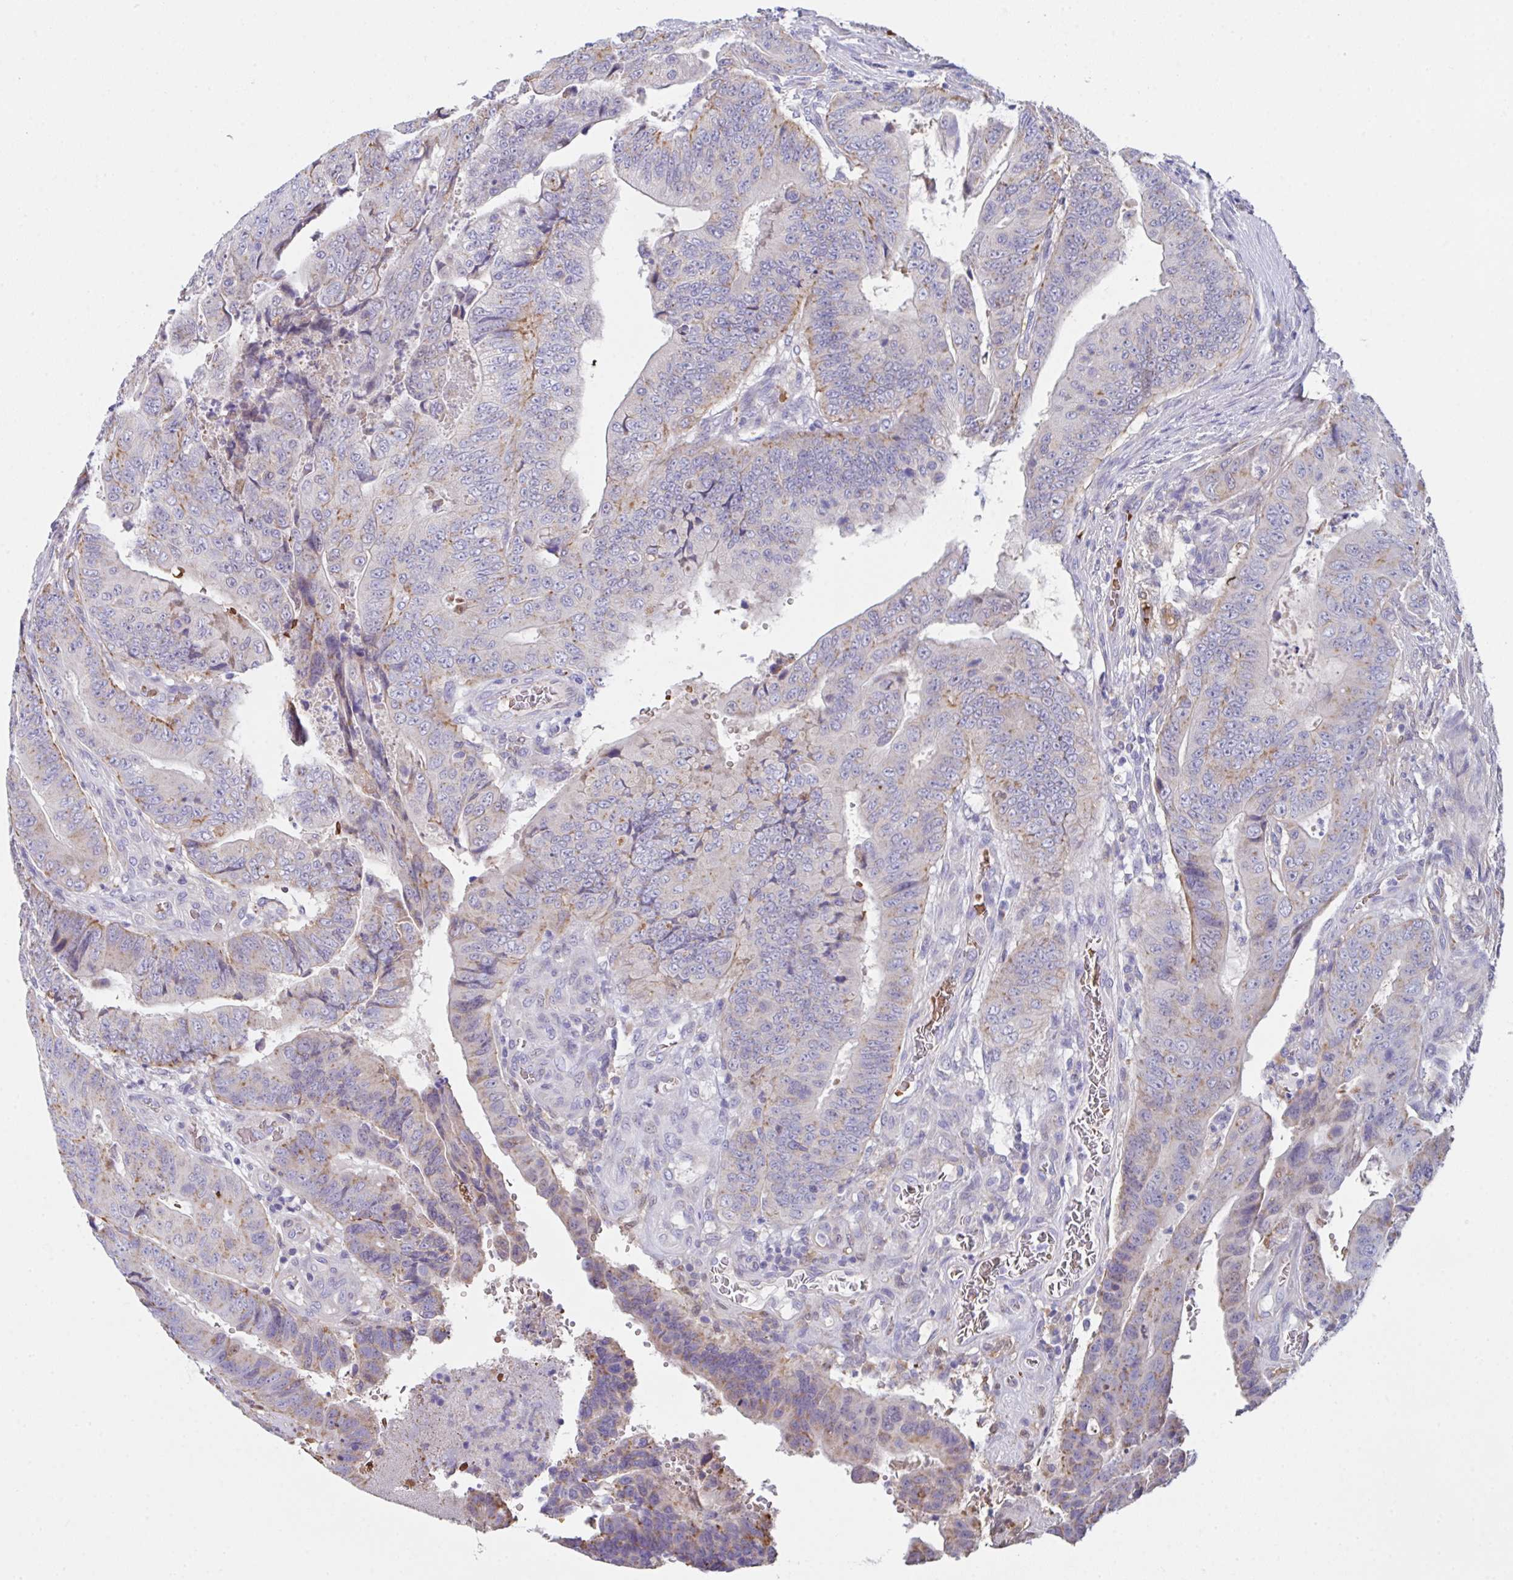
{"staining": {"intensity": "moderate", "quantity": "<25%", "location": "cytoplasmic/membranous"}, "tissue": "colorectal cancer", "cell_type": "Tumor cells", "image_type": "cancer", "snomed": [{"axis": "morphology", "description": "Adenocarcinoma, NOS"}, {"axis": "topography", "description": "Colon"}], "caption": "Tumor cells show low levels of moderate cytoplasmic/membranous positivity in about <25% of cells in colorectal cancer.", "gene": "TFAP2C", "patient": {"sex": "female", "age": 48}}